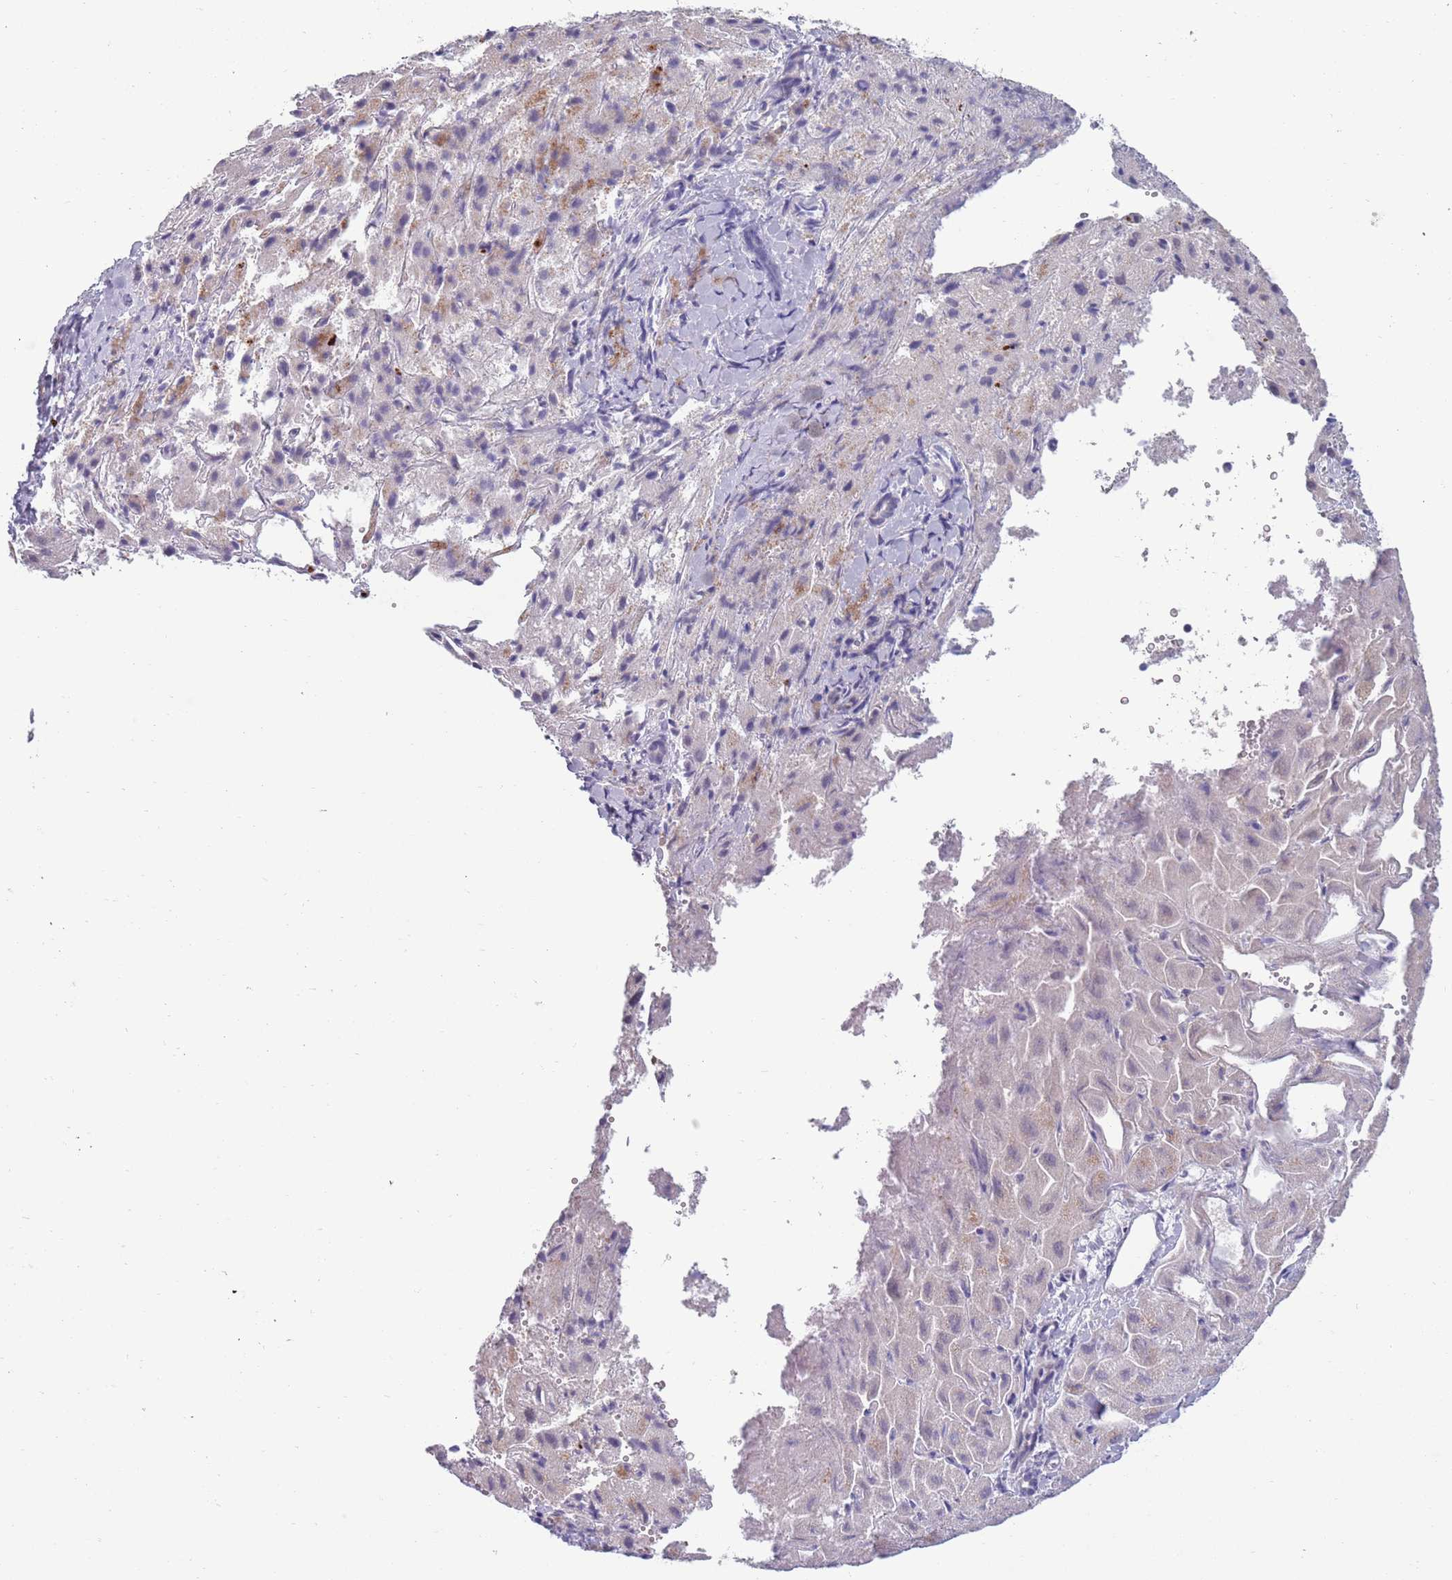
{"staining": {"intensity": "weak", "quantity": "<25%", "location": "cytoplasmic/membranous,nuclear"}, "tissue": "liver cancer", "cell_type": "Tumor cells", "image_type": "cancer", "snomed": [{"axis": "morphology", "description": "Carcinoma, Hepatocellular, NOS"}, {"axis": "topography", "description": "Liver"}], "caption": "Human hepatocellular carcinoma (liver) stained for a protein using immunohistochemistry (IHC) exhibits no staining in tumor cells.", "gene": "CLNS1A", "patient": {"sex": "female", "age": 58}}